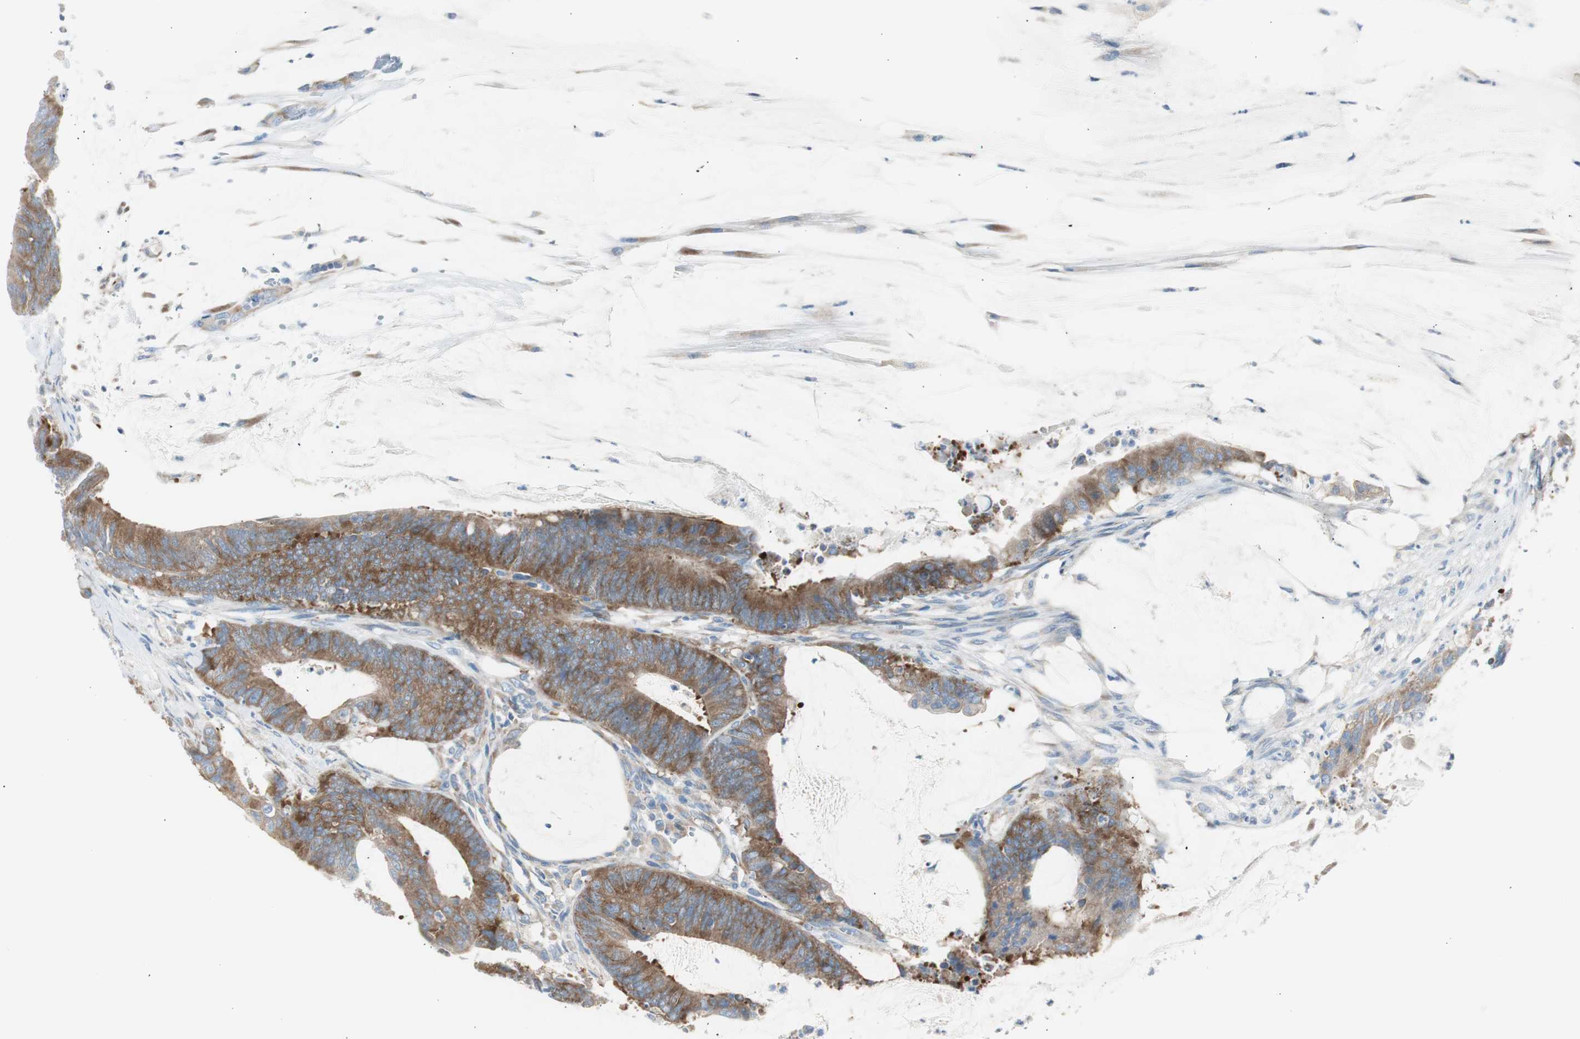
{"staining": {"intensity": "moderate", "quantity": ">75%", "location": "cytoplasmic/membranous"}, "tissue": "colorectal cancer", "cell_type": "Tumor cells", "image_type": "cancer", "snomed": [{"axis": "morphology", "description": "Adenocarcinoma, NOS"}, {"axis": "topography", "description": "Rectum"}], "caption": "The histopathology image reveals staining of colorectal adenocarcinoma, revealing moderate cytoplasmic/membranous protein expression (brown color) within tumor cells. Nuclei are stained in blue.", "gene": "RPS12", "patient": {"sex": "female", "age": 66}}